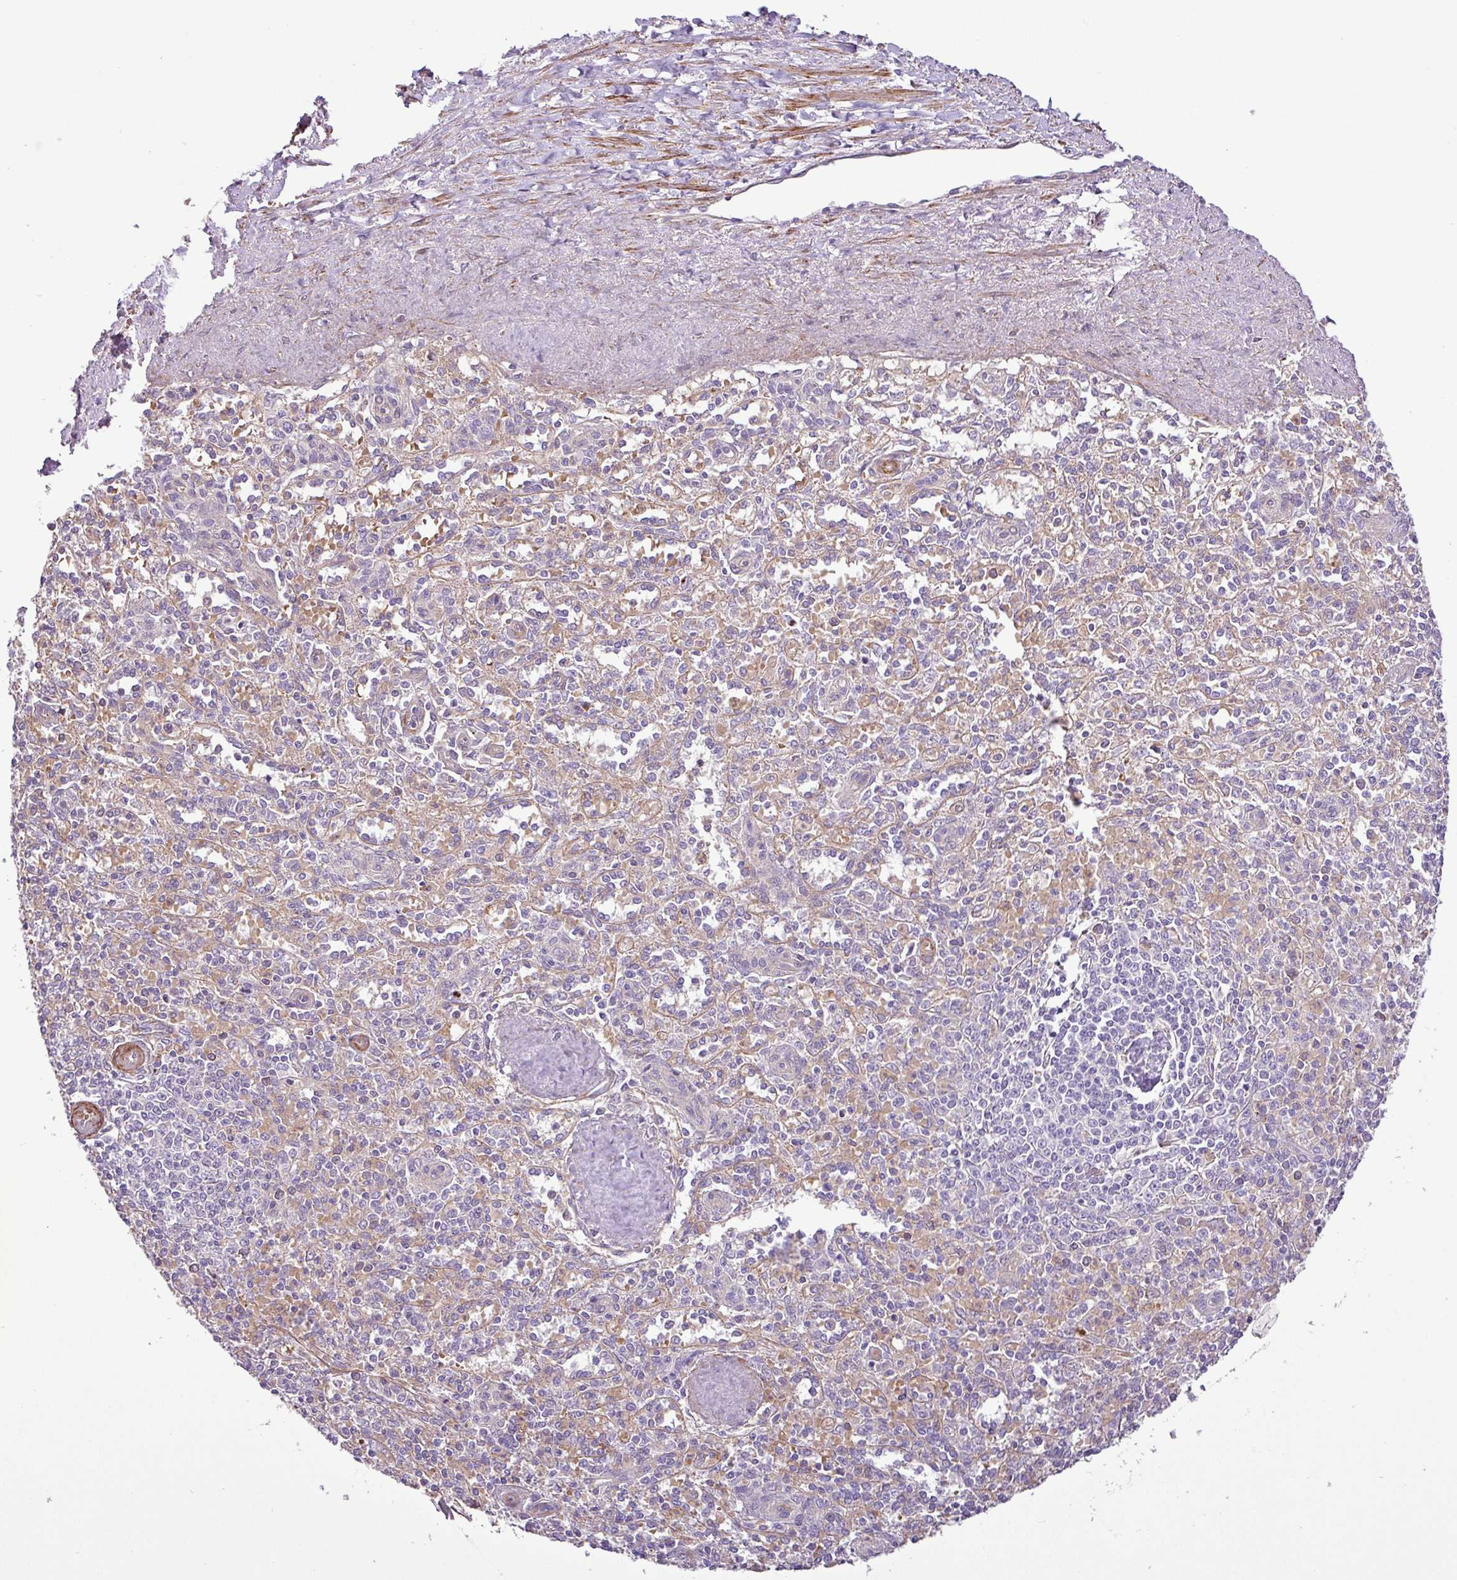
{"staining": {"intensity": "moderate", "quantity": "<25%", "location": "cytoplasmic/membranous,nuclear"}, "tissue": "spleen", "cell_type": "Cells in red pulp", "image_type": "normal", "snomed": [{"axis": "morphology", "description": "Normal tissue, NOS"}, {"axis": "topography", "description": "Spleen"}], "caption": "About <25% of cells in red pulp in benign spleen show moderate cytoplasmic/membranous,nuclear protein expression as visualized by brown immunohistochemical staining.", "gene": "NBEAL2", "patient": {"sex": "female", "age": 70}}